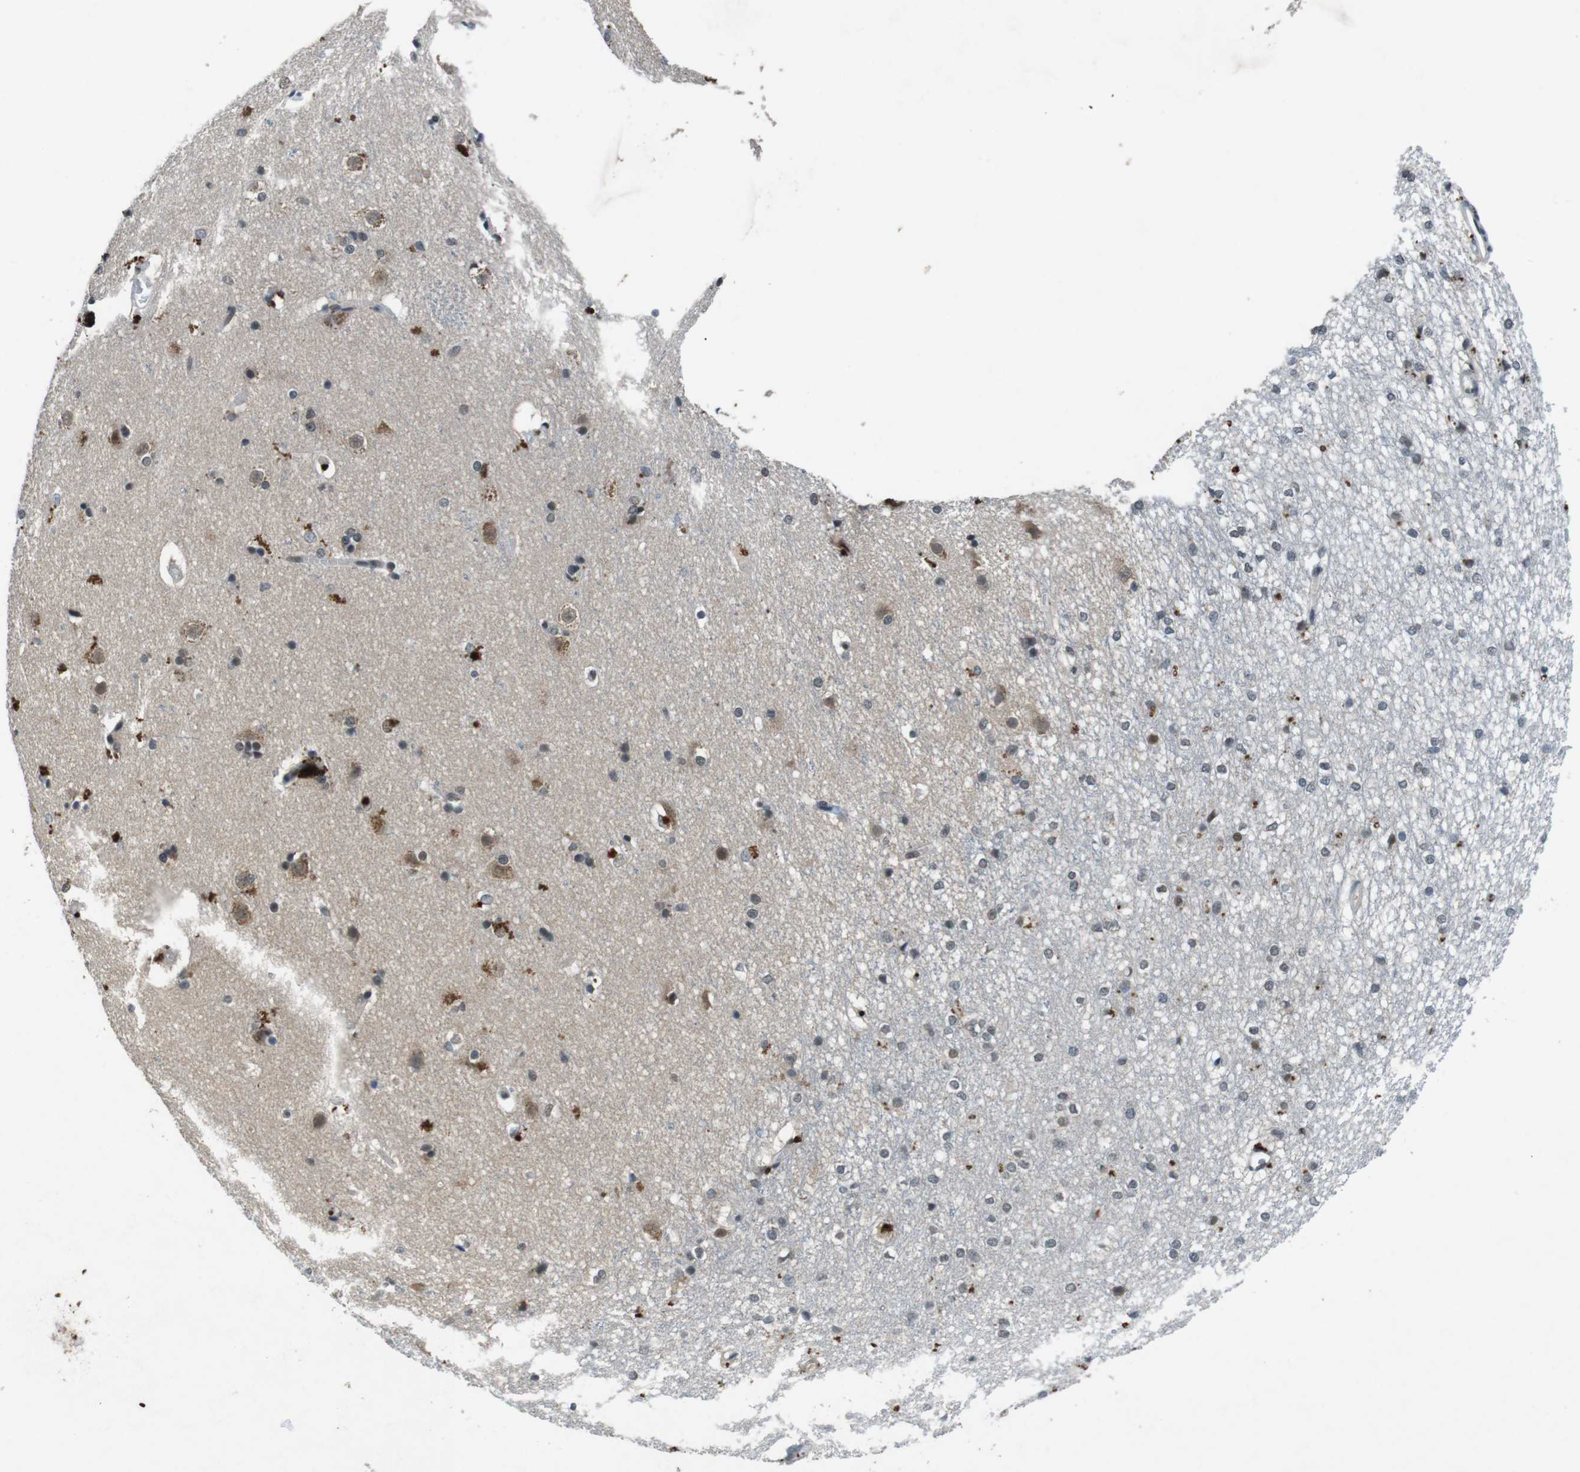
{"staining": {"intensity": "weak", "quantity": "<25%", "location": "nuclear"}, "tissue": "caudate", "cell_type": "Glial cells", "image_type": "normal", "snomed": [{"axis": "morphology", "description": "Normal tissue, NOS"}, {"axis": "topography", "description": "Lateral ventricle wall"}], "caption": "The immunohistochemistry (IHC) histopathology image has no significant expression in glial cells of caudate. (Brightfield microscopy of DAB IHC at high magnification).", "gene": "USP7", "patient": {"sex": "female", "age": 19}}